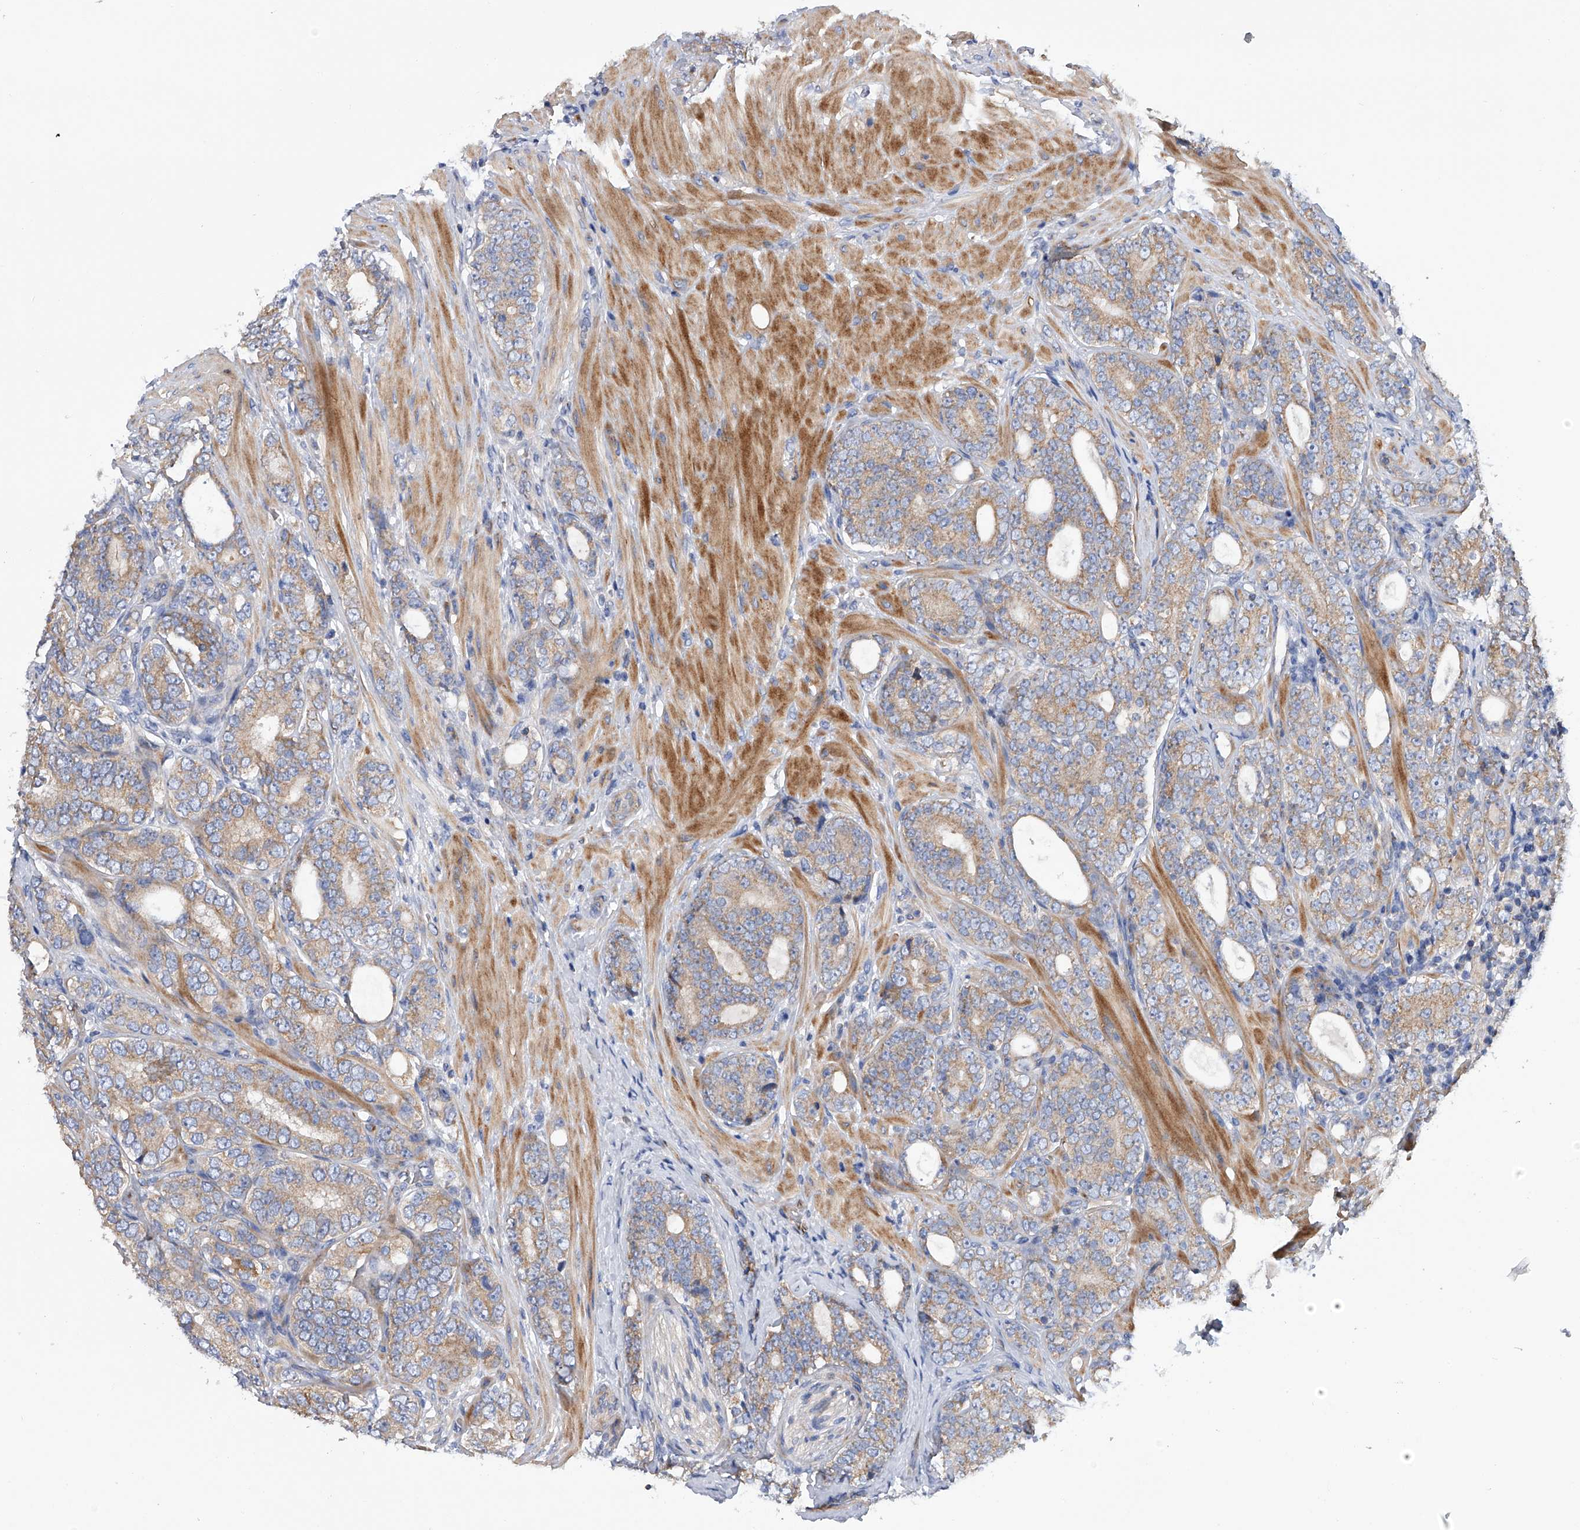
{"staining": {"intensity": "moderate", "quantity": ">75%", "location": "cytoplasmic/membranous"}, "tissue": "prostate cancer", "cell_type": "Tumor cells", "image_type": "cancer", "snomed": [{"axis": "morphology", "description": "Adenocarcinoma, High grade"}, {"axis": "topography", "description": "Prostate"}], "caption": "A photomicrograph of prostate adenocarcinoma (high-grade) stained for a protein demonstrates moderate cytoplasmic/membranous brown staining in tumor cells.", "gene": "MLYCD", "patient": {"sex": "male", "age": 56}}